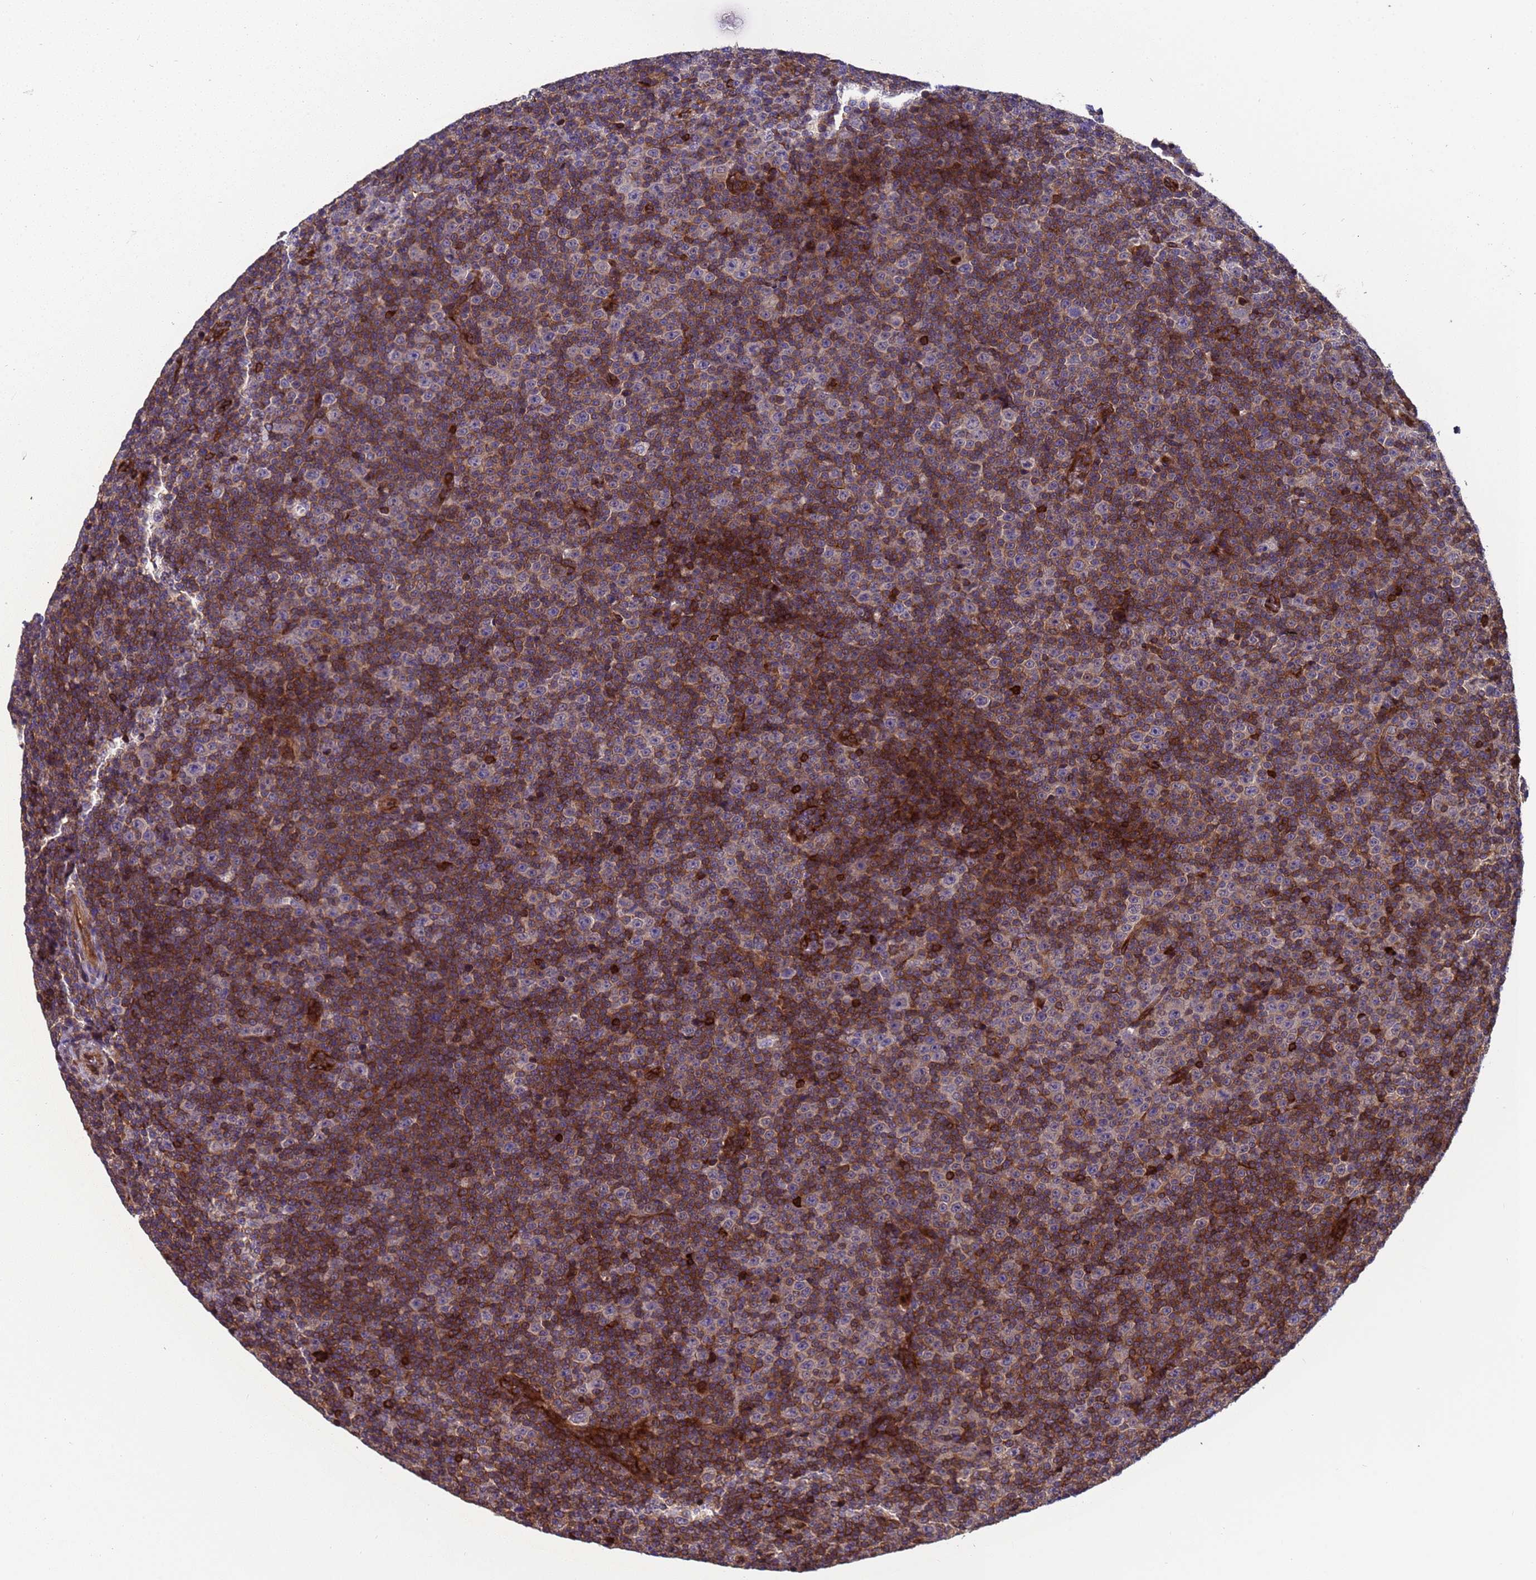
{"staining": {"intensity": "strong", "quantity": ">75%", "location": "cytoplasmic/membranous"}, "tissue": "lymphoma", "cell_type": "Tumor cells", "image_type": "cancer", "snomed": [{"axis": "morphology", "description": "Malignant lymphoma, non-Hodgkin's type, Low grade"}, {"axis": "topography", "description": "Lymph node"}], "caption": "Lymphoma stained with a protein marker reveals strong staining in tumor cells.", "gene": "MOCS1", "patient": {"sex": "female", "age": 67}}